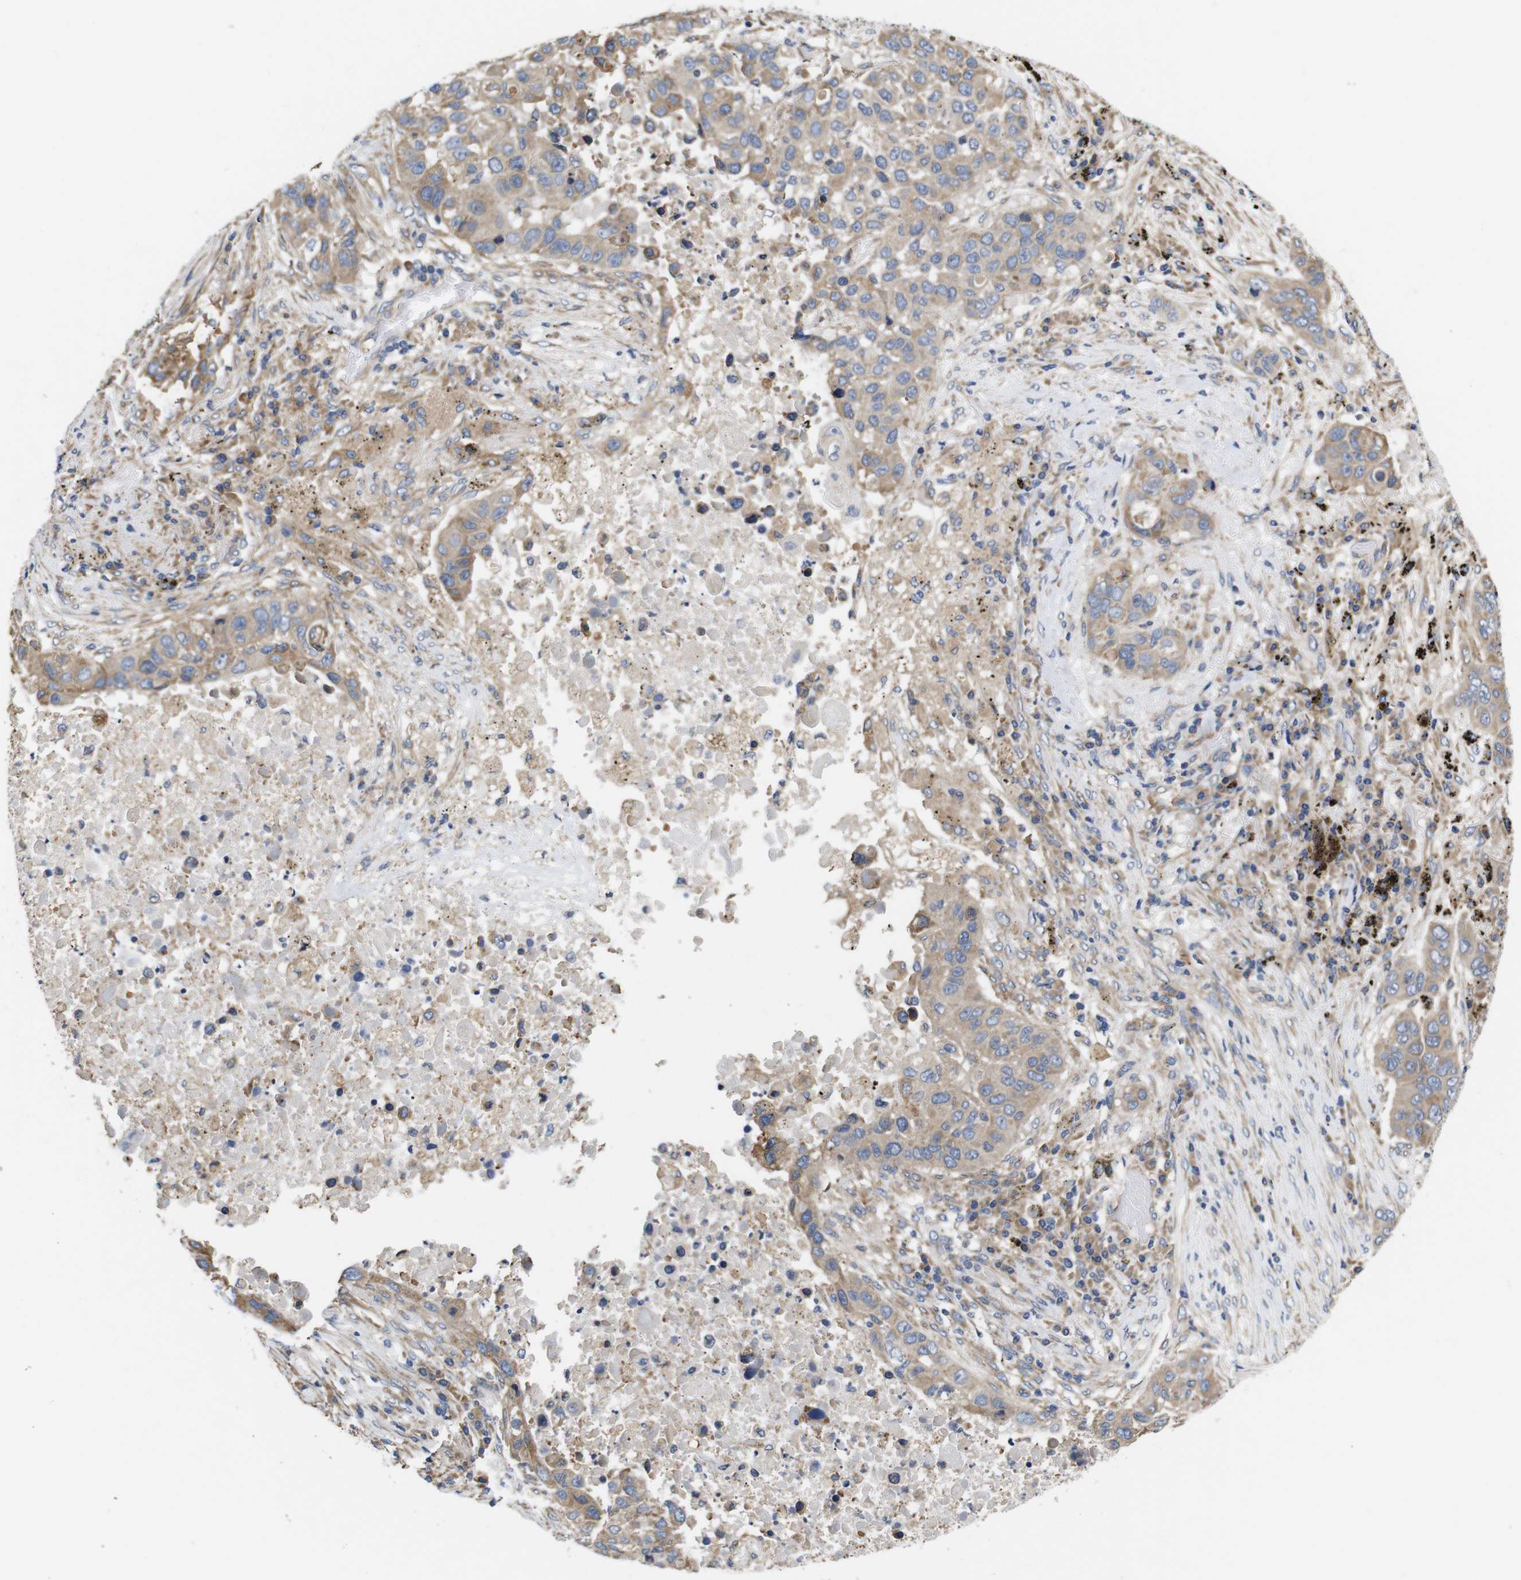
{"staining": {"intensity": "weak", "quantity": ">75%", "location": "cytoplasmic/membranous"}, "tissue": "lung cancer", "cell_type": "Tumor cells", "image_type": "cancer", "snomed": [{"axis": "morphology", "description": "Squamous cell carcinoma, NOS"}, {"axis": "topography", "description": "Lung"}], "caption": "IHC of lung cancer (squamous cell carcinoma) demonstrates low levels of weak cytoplasmic/membranous positivity in about >75% of tumor cells.", "gene": "MARCHF7", "patient": {"sex": "male", "age": 57}}